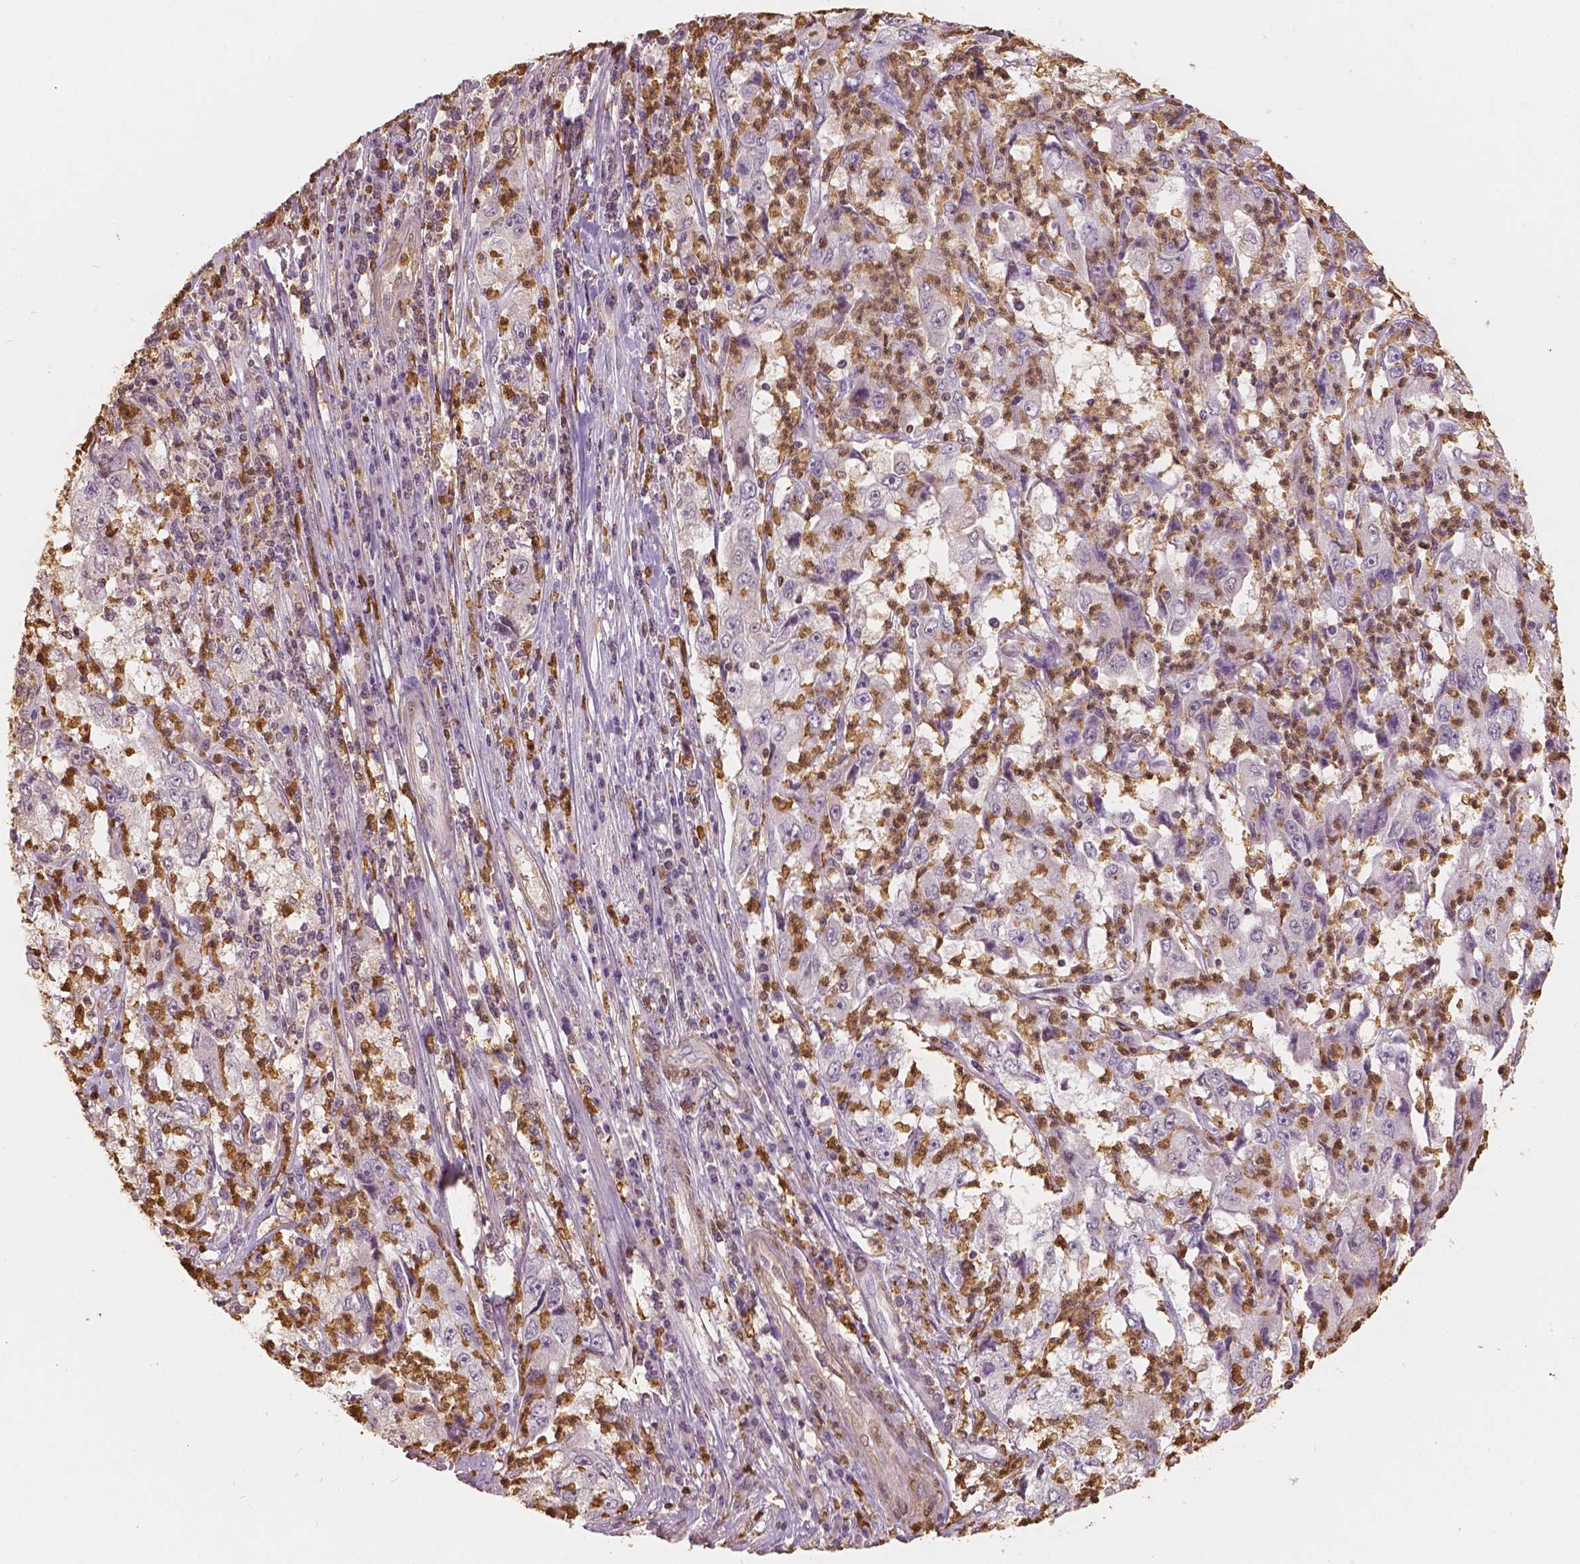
{"staining": {"intensity": "negative", "quantity": "none", "location": "none"}, "tissue": "cervical cancer", "cell_type": "Tumor cells", "image_type": "cancer", "snomed": [{"axis": "morphology", "description": "Squamous cell carcinoma, NOS"}, {"axis": "topography", "description": "Cervix"}], "caption": "The immunohistochemistry (IHC) histopathology image has no significant positivity in tumor cells of cervical squamous cell carcinoma tissue.", "gene": "S100A4", "patient": {"sex": "female", "age": 36}}